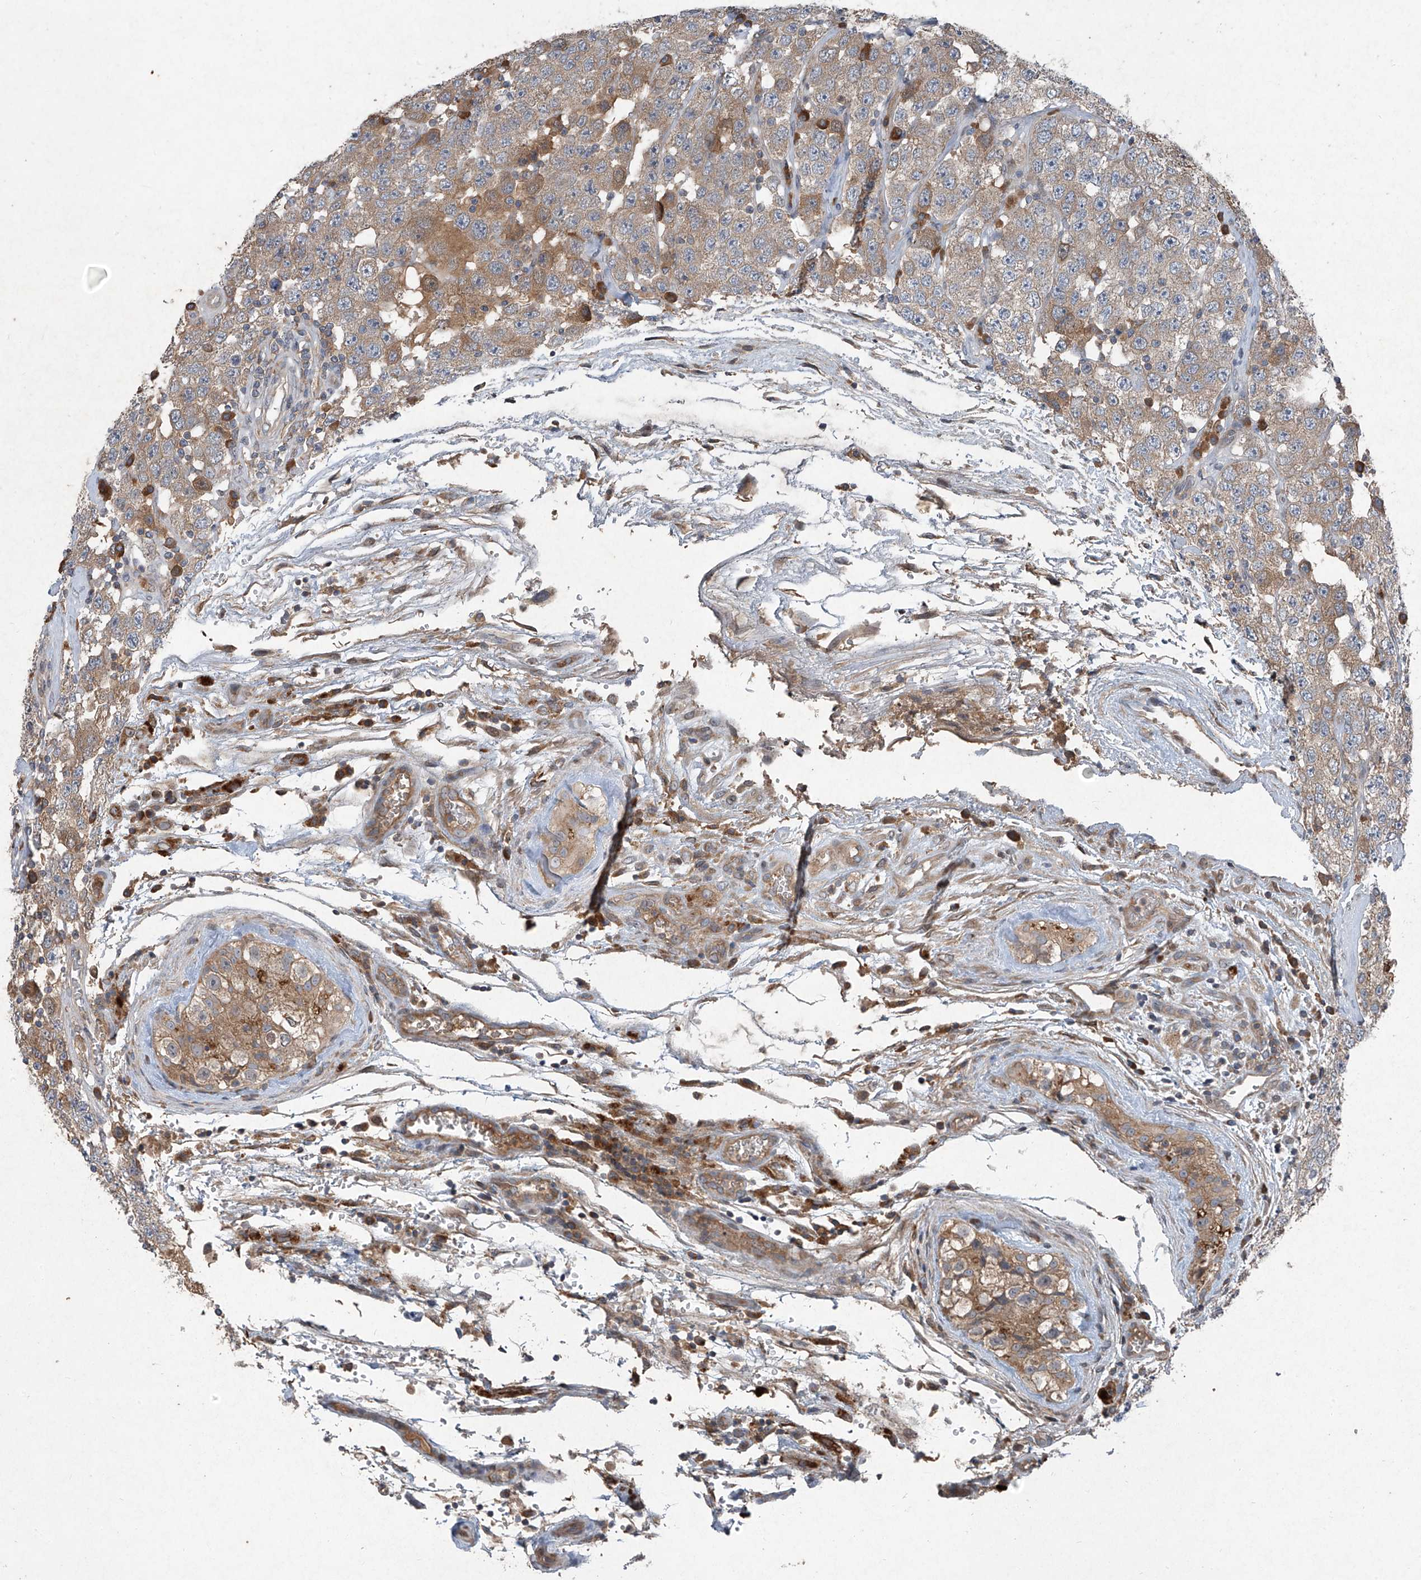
{"staining": {"intensity": "weak", "quantity": ">75%", "location": "cytoplasmic/membranous"}, "tissue": "testis cancer", "cell_type": "Tumor cells", "image_type": "cancer", "snomed": [{"axis": "morphology", "description": "Carcinoma, Embryonal, NOS"}, {"axis": "topography", "description": "Testis"}], "caption": "An image of embryonal carcinoma (testis) stained for a protein displays weak cytoplasmic/membranous brown staining in tumor cells.", "gene": "FOXRED2", "patient": {"sex": "male", "age": 36}}